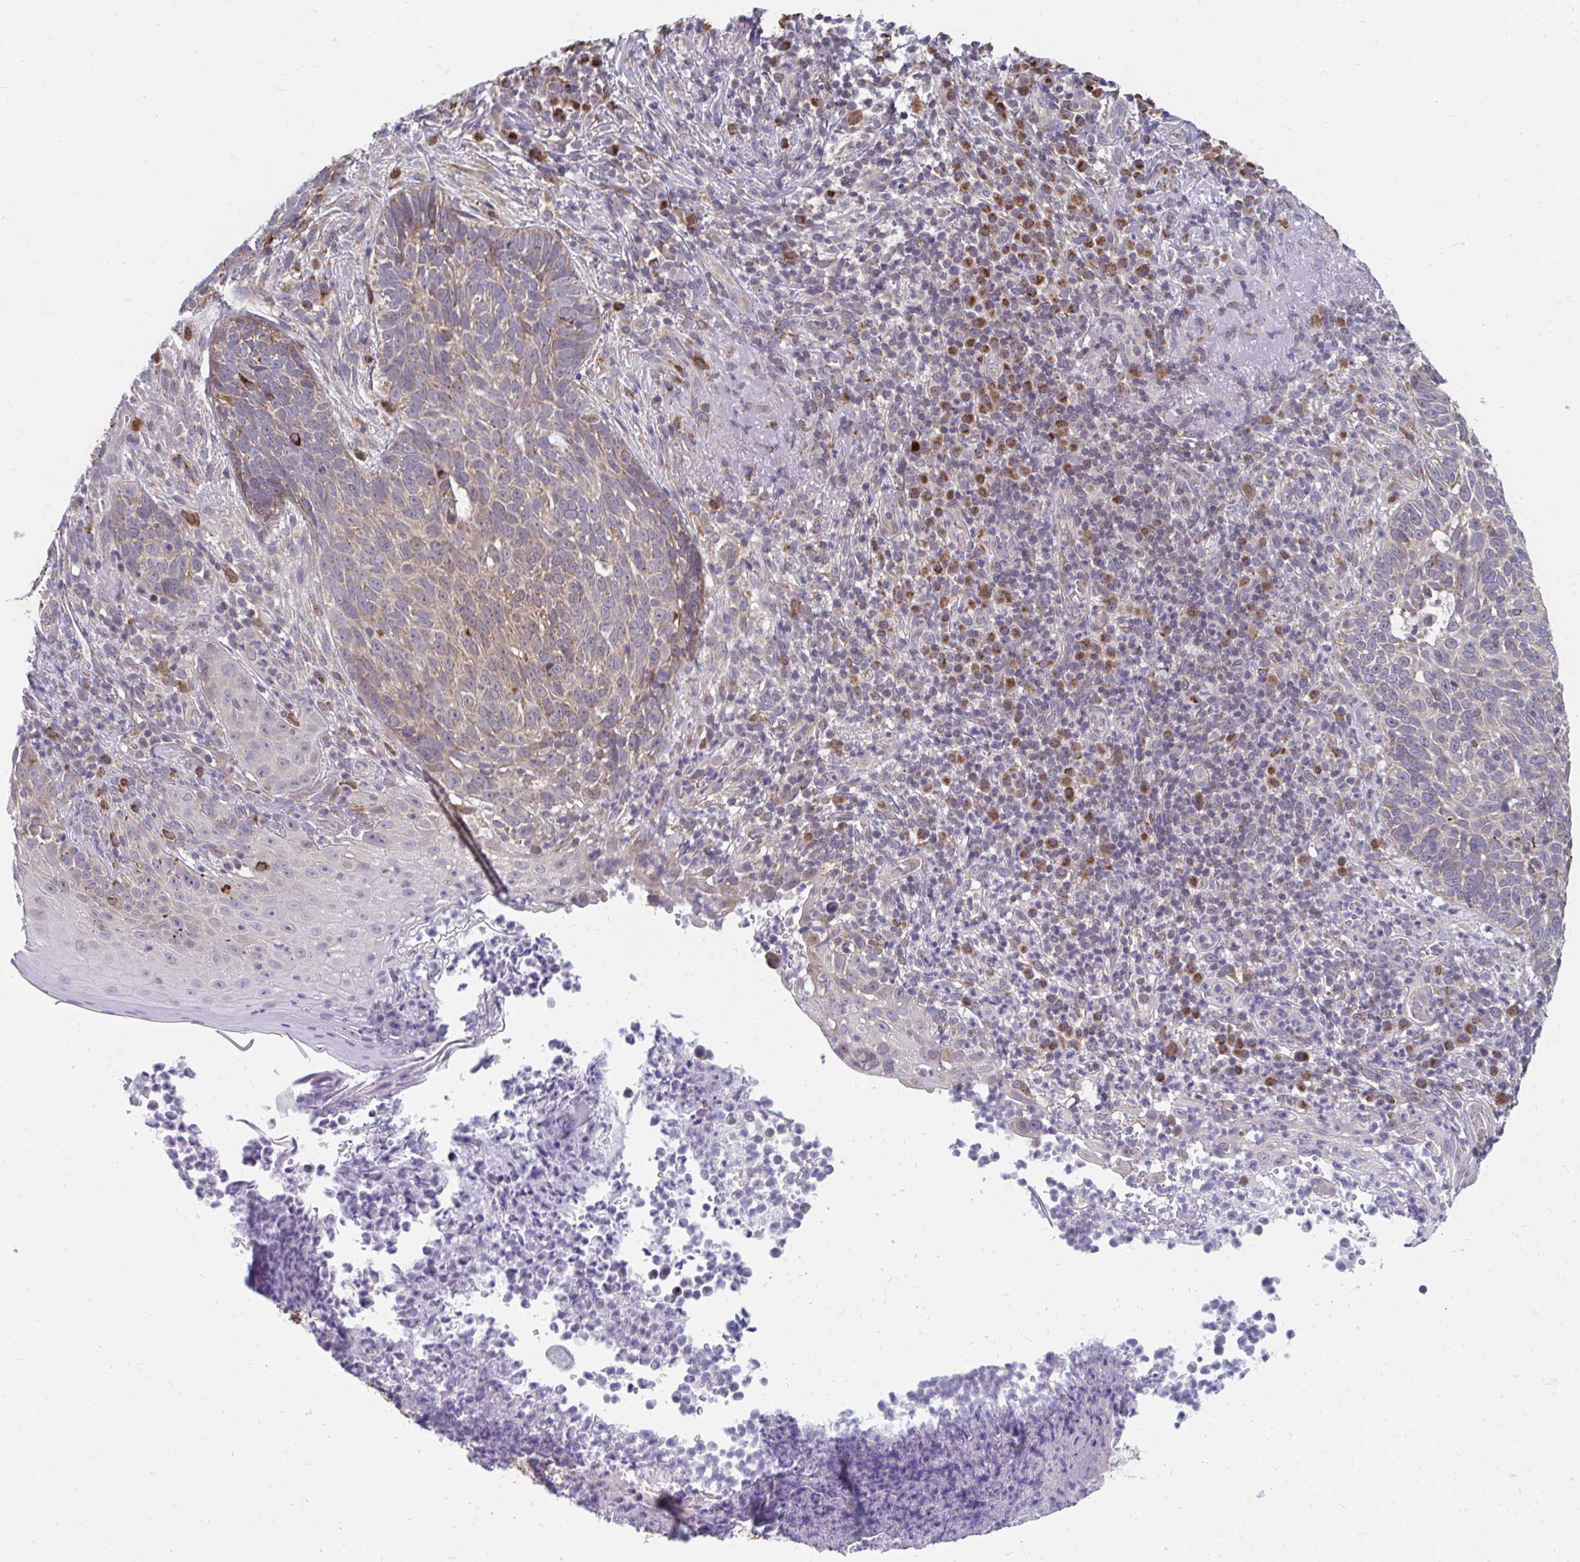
{"staining": {"intensity": "weak", "quantity": "25%-75%", "location": "cytoplasmic/membranous"}, "tissue": "skin cancer", "cell_type": "Tumor cells", "image_type": "cancer", "snomed": [{"axis": "morphology", "description": "Basal cell carcinoma"}, {"axis": "topography", "description": "Skin"}, {"axis": "topography", "description": "Skin of face"}], "caption": "This is a micrograph of immunohistochemistry staining of skin cancer, which shows weak positivity in the cytoplasmic/membranous of tumor cells.", "gene": "PABIR3", "patient": {"sex": "female", "age": 95}}